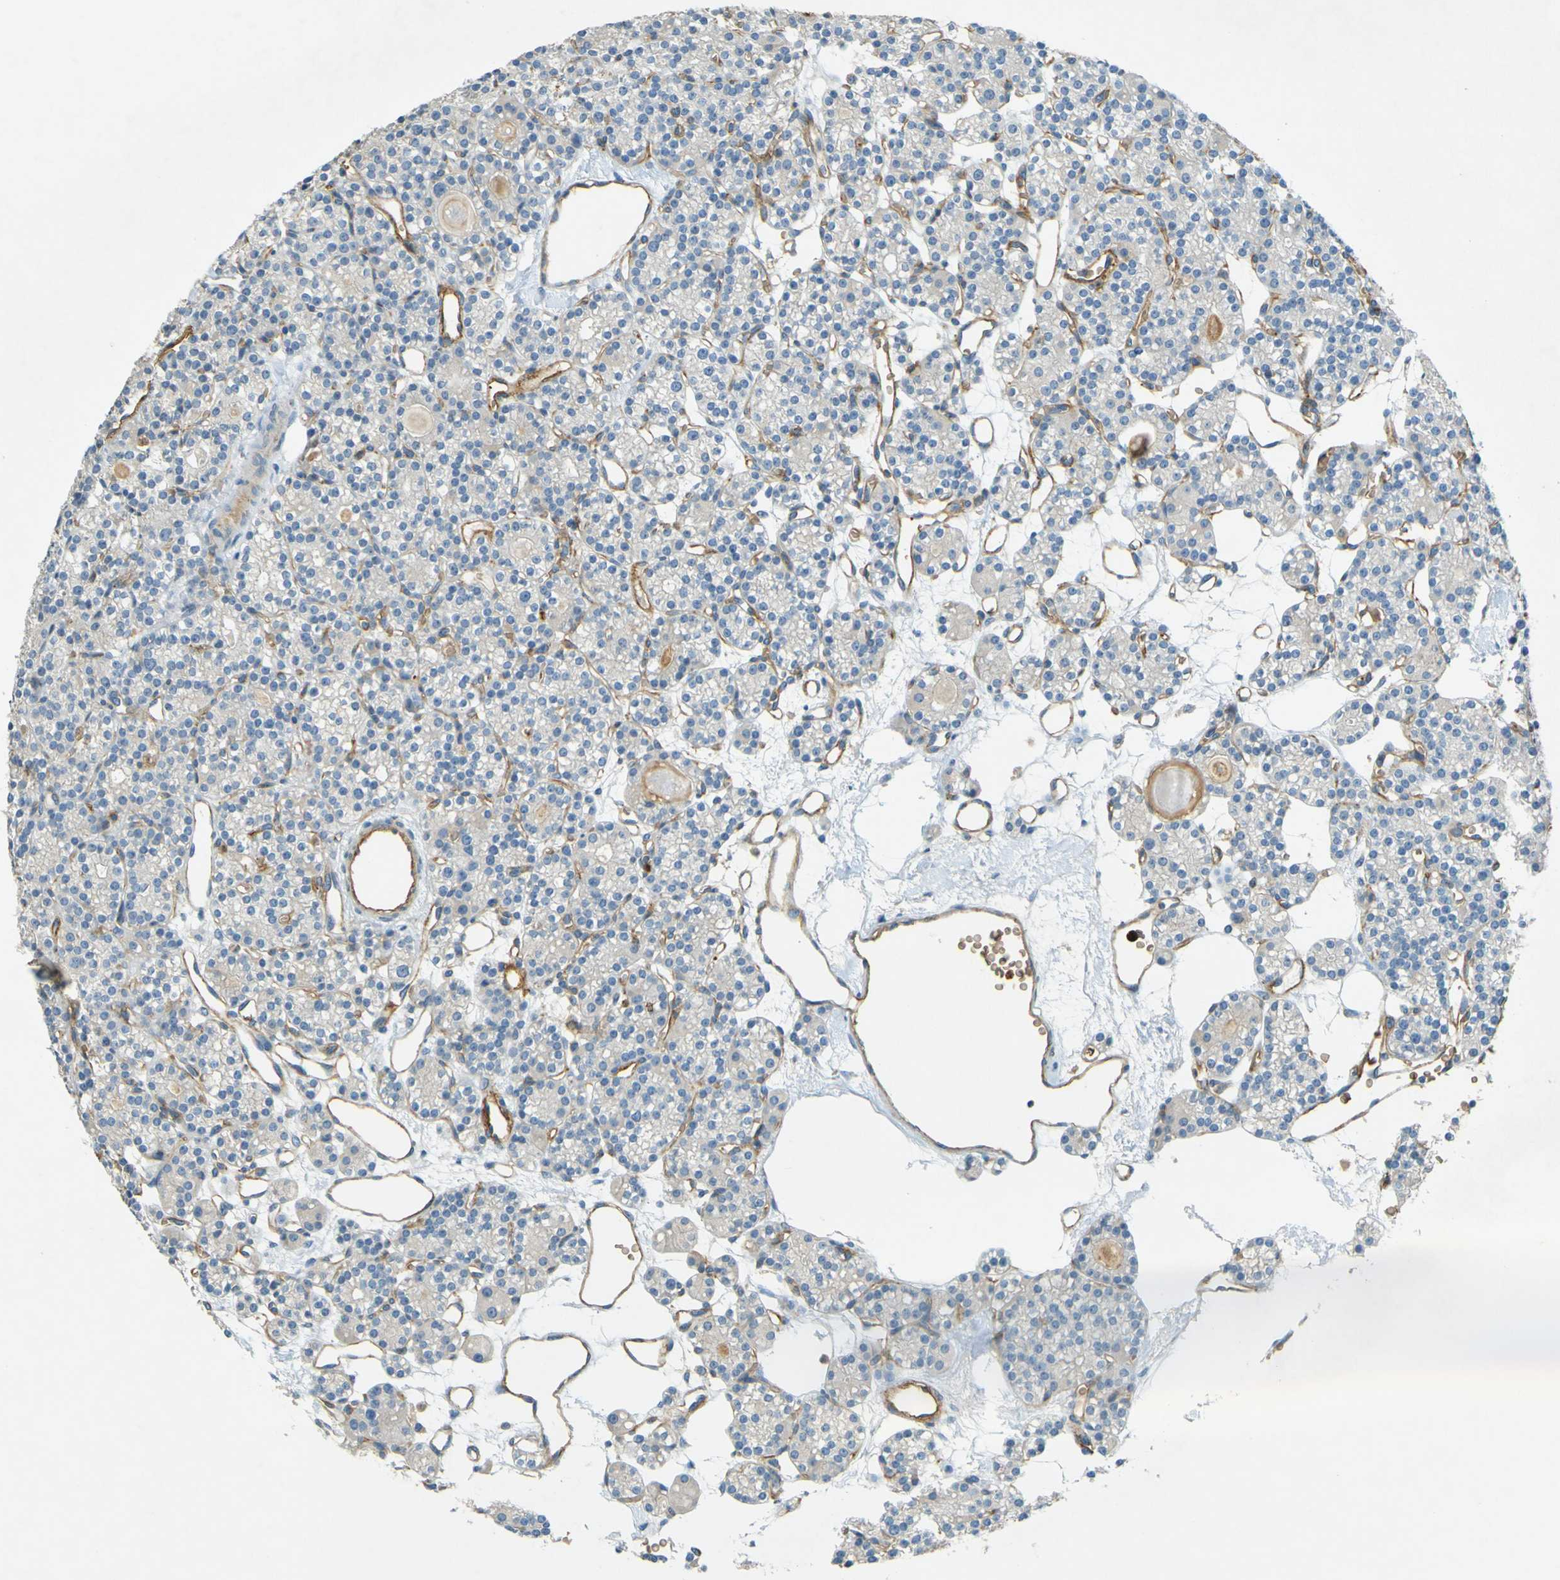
{"staining": {"intensity": "moderate", "quantity": "25%-75%", "location": "cytoplasmic/membranous"}, "tissue": "parathyroid gland", "cell_type": "Glandular cells", "image_type": "normal", "snomed": [{"axis": "morphology", "description": "Normal tissue, NOS"}, {"axis": "topography", "description": "Parathyroid gland"}], "caption": "Parathyroid gland stained with DAB immunohistochemistry (IHC) shows medium levels of moderate cytoplasmic/membranous positivity in approximately 25%-75% of glandular cells. The protein of interest is stained brown, and the nuclei are stained in blue (DAB IHC with brightfield microscopy, high magnification).", "gene": "PLXDC1", "patient": {"sex": "female", "age": 64}}